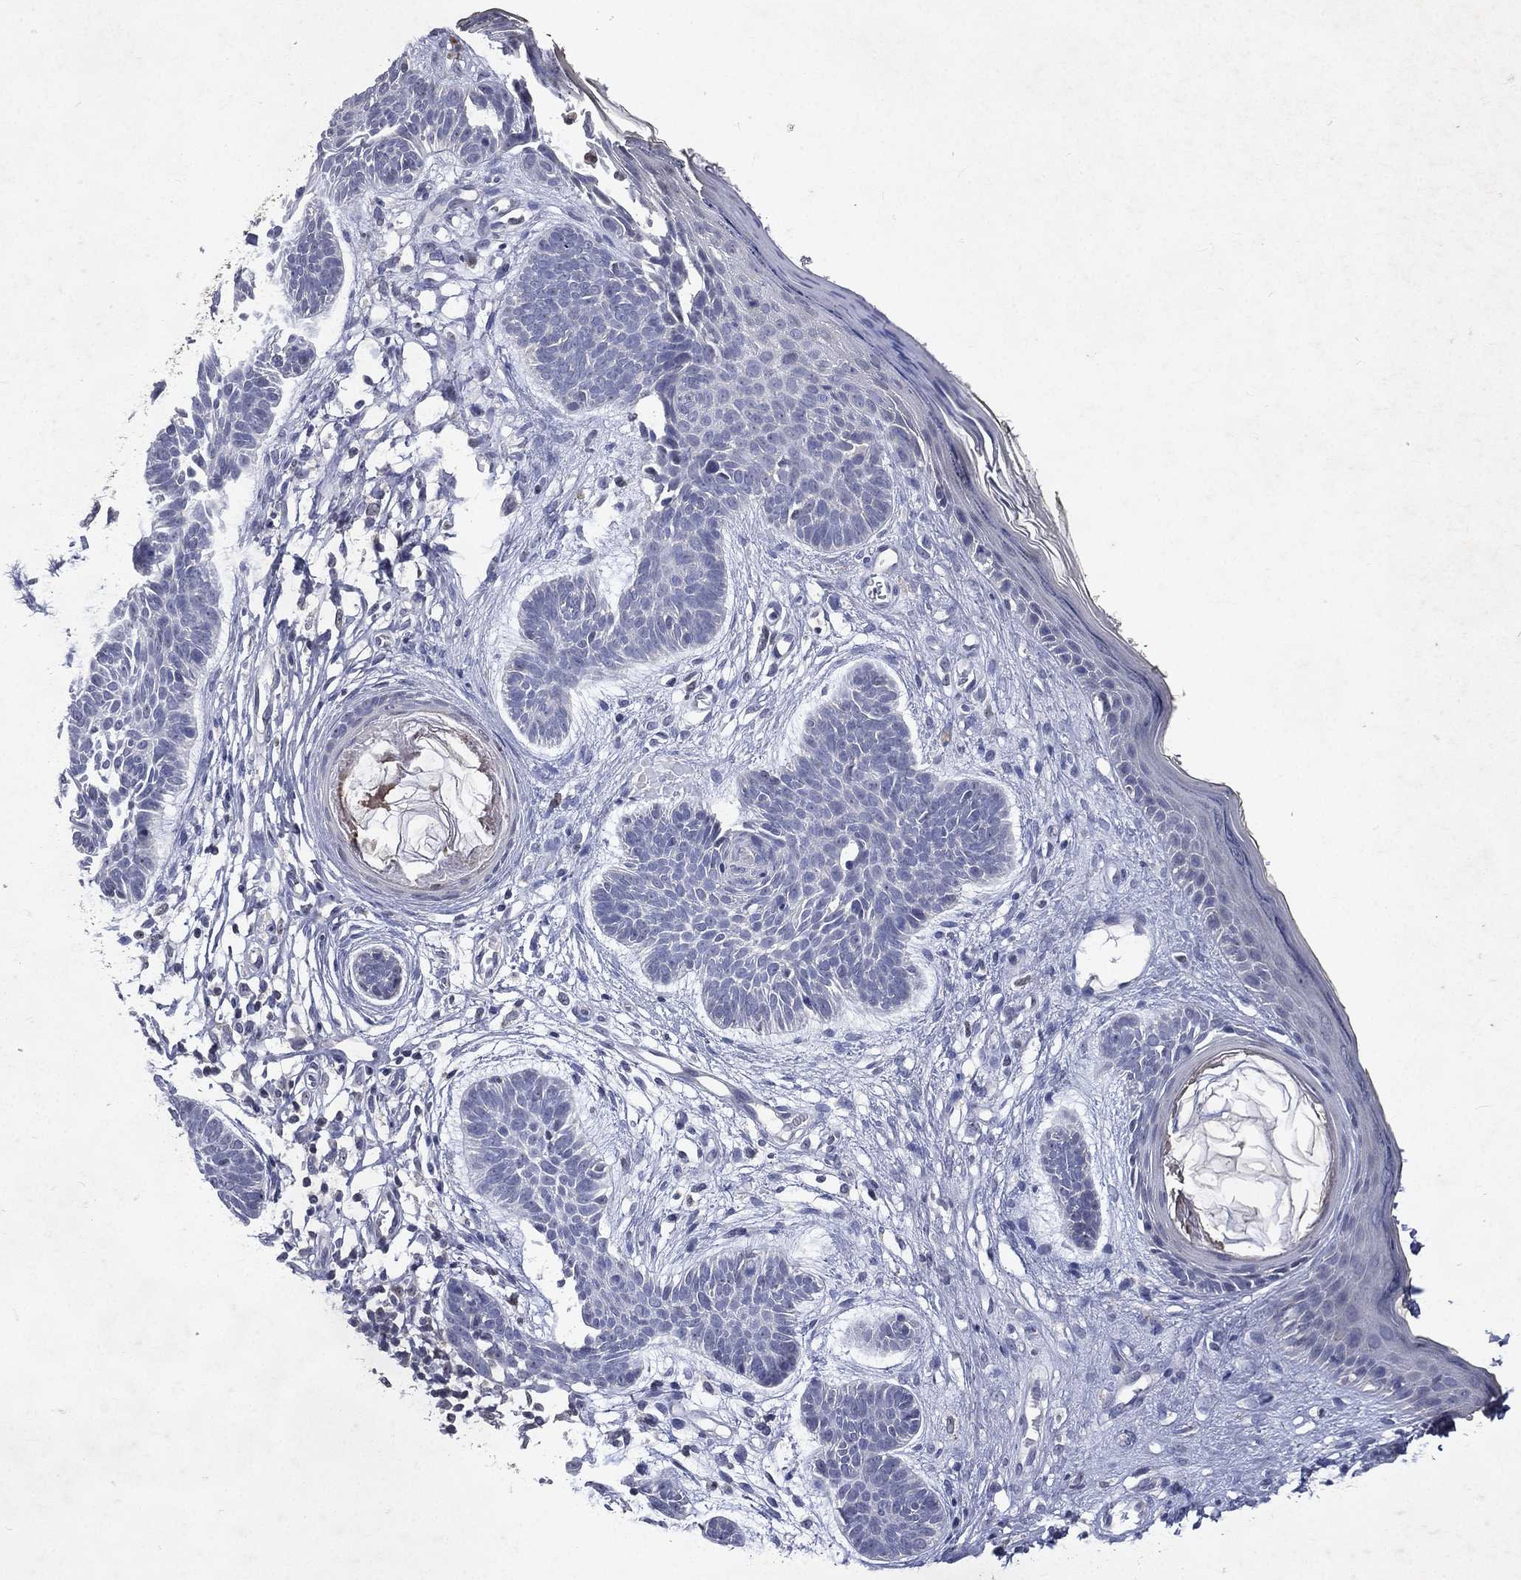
{"staining": {"intensity": "negative", "quantity": "none", "location": "none"}, "tissue": "skin cancer", "cell_type": "Tumor cells", "image_type": "cancer", "snomed": [{"axis": "morphology", "description": "Basal cell carcinoma"}, {"axis": "topography", "description": "Skin"}], "caption": "This is an IHC histopathology image of human basal cell carcinoma (skin). There is no positivity in tumor cells.", "gene": "SLC34A2", "patient": {"sex": "male", "age": 85}}